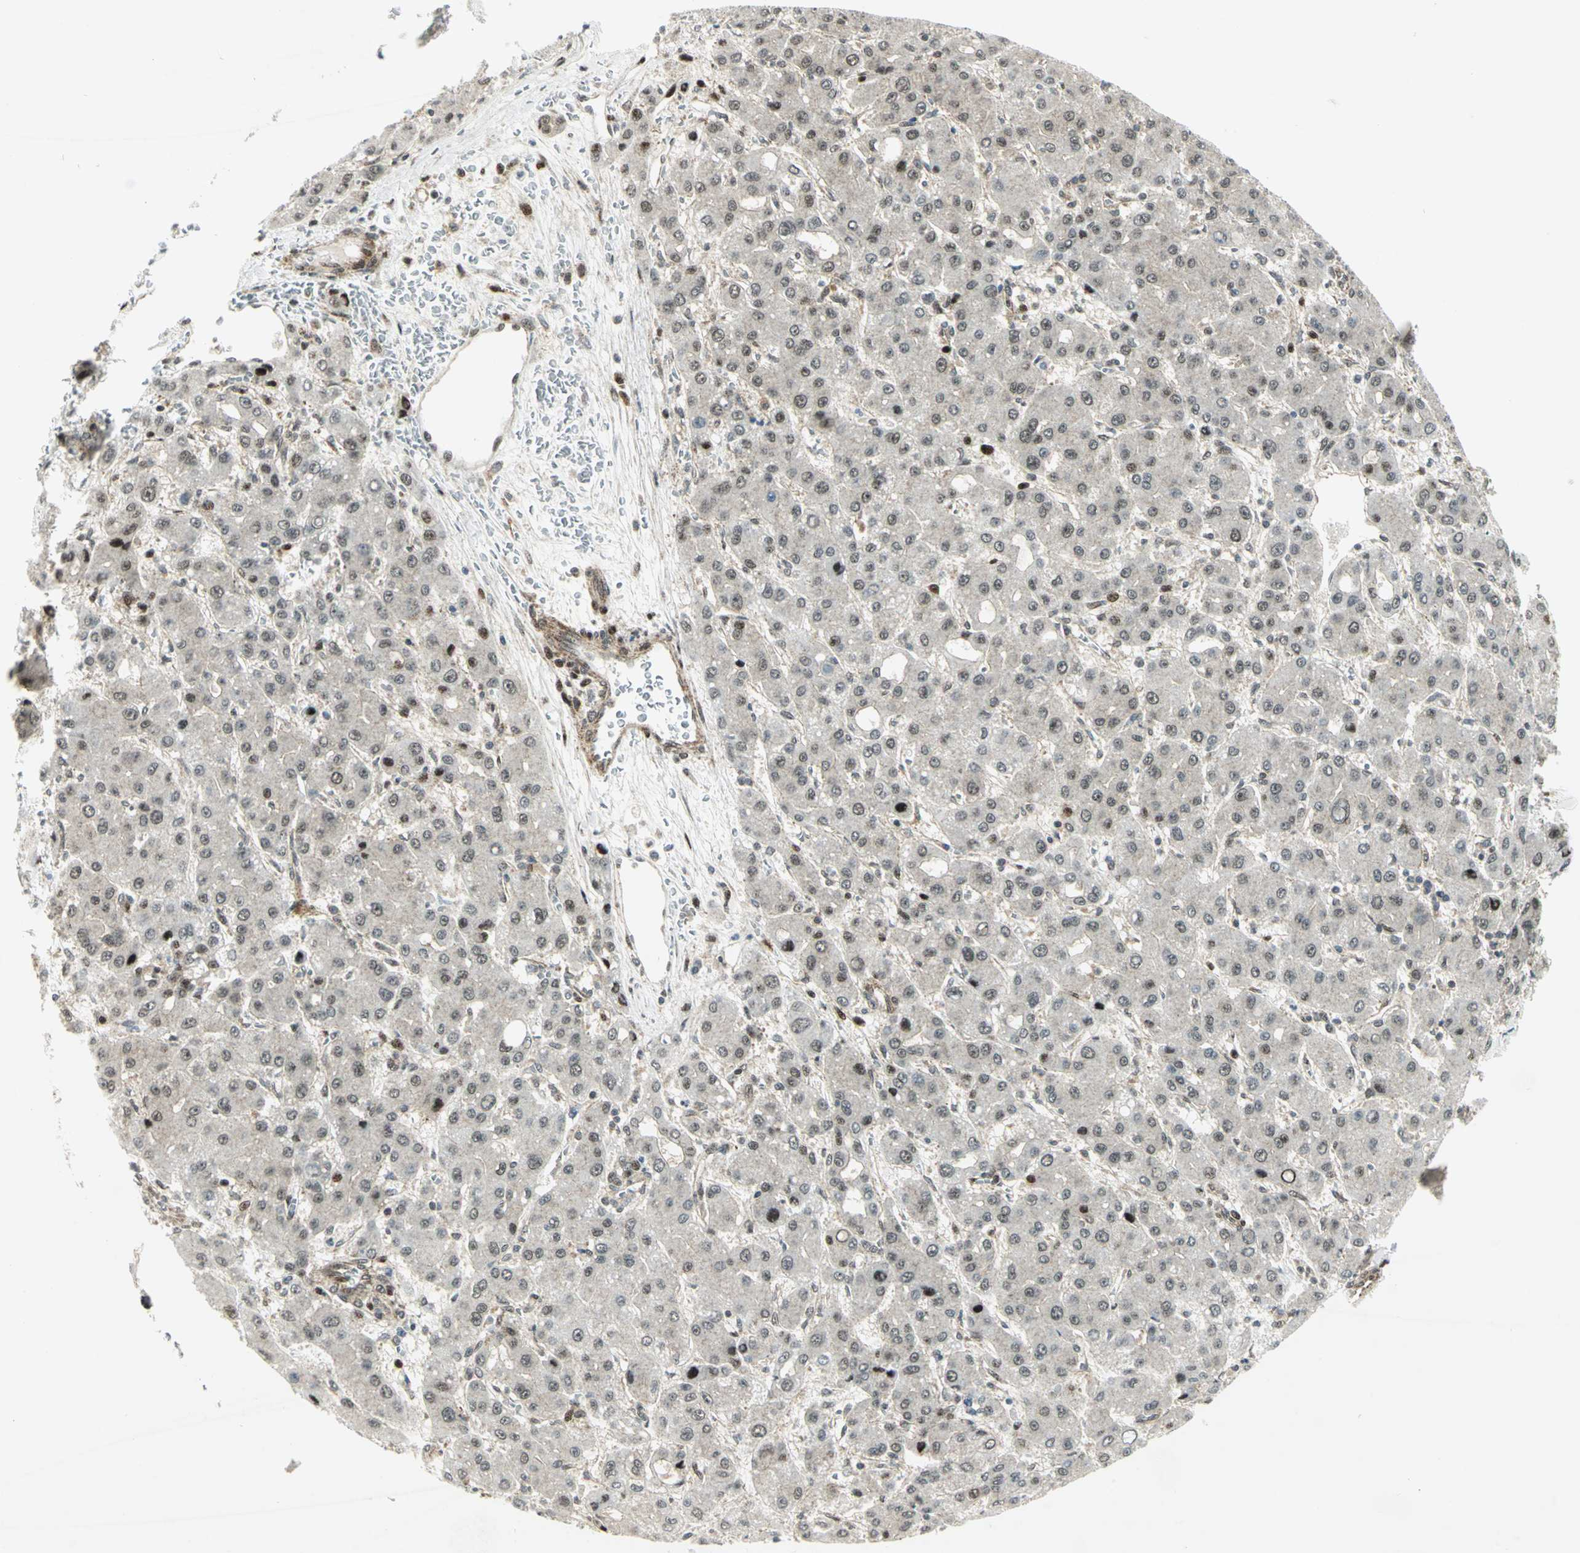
{"staining": {"intensity": "moderate", "quantity": "25%-75%", "location": "cytoplasmic/membranous,nuclear"}, "tissue": "liver cancer", "cell_type": "Tumor cells", "image_type": "cancer", "snomed": [{"axis": "morphology", "description": "Carcinoma, Hepatocellular, NOS"}, {"axis": "topography", "description": "Liver"}], "caption": "Human liver hepatocellular carcinoma stained with a brown dye demonstrates moderate cytoplasmic/membranous and nuclear positive positivity in about 25%-75% of tumor cells.", "gene": "COPS5", "patient": {"sex": "male", "age": 55}}